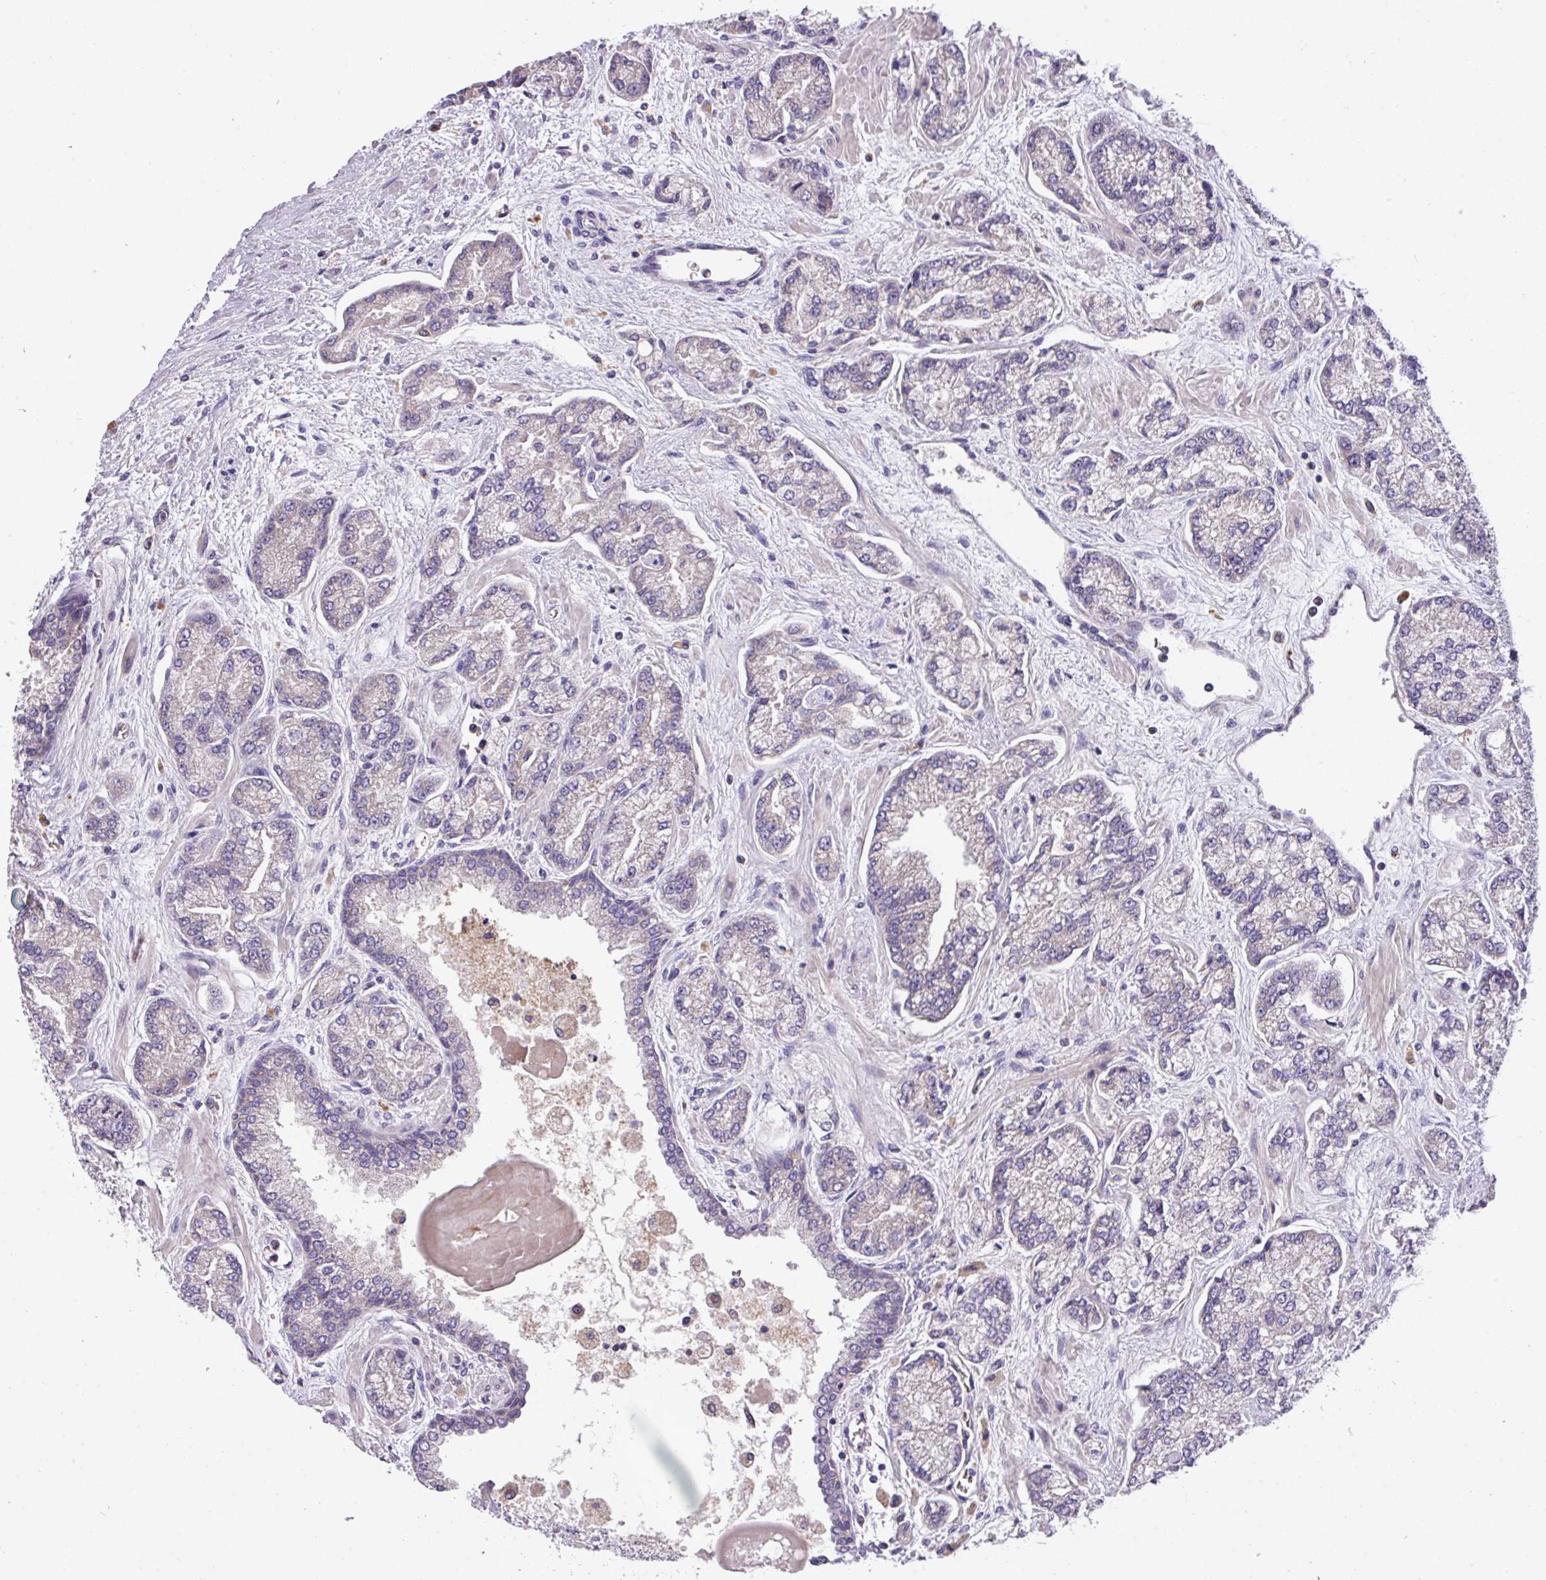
{"staining": {"intensity": "negative", "quantity": "none", "location": "none"}, "tissue": "prostate cancer", "cell_type": "Tumor cells", "image_type": "cancer", "snomed": [{"axis": "morphology", "description": "Adenocarcinoma, High grade"}, {"axis": "topography", "description": "Prostate"}], "caption": "The immunohistochemistry micrograph has no significant positivity in tumor cells of prostate adenocarcinoma (high-grade) tissue. Nuclei are stained in blue.", "gene": "ZNF394", "patient": {"sex": "male", "age": 68}}